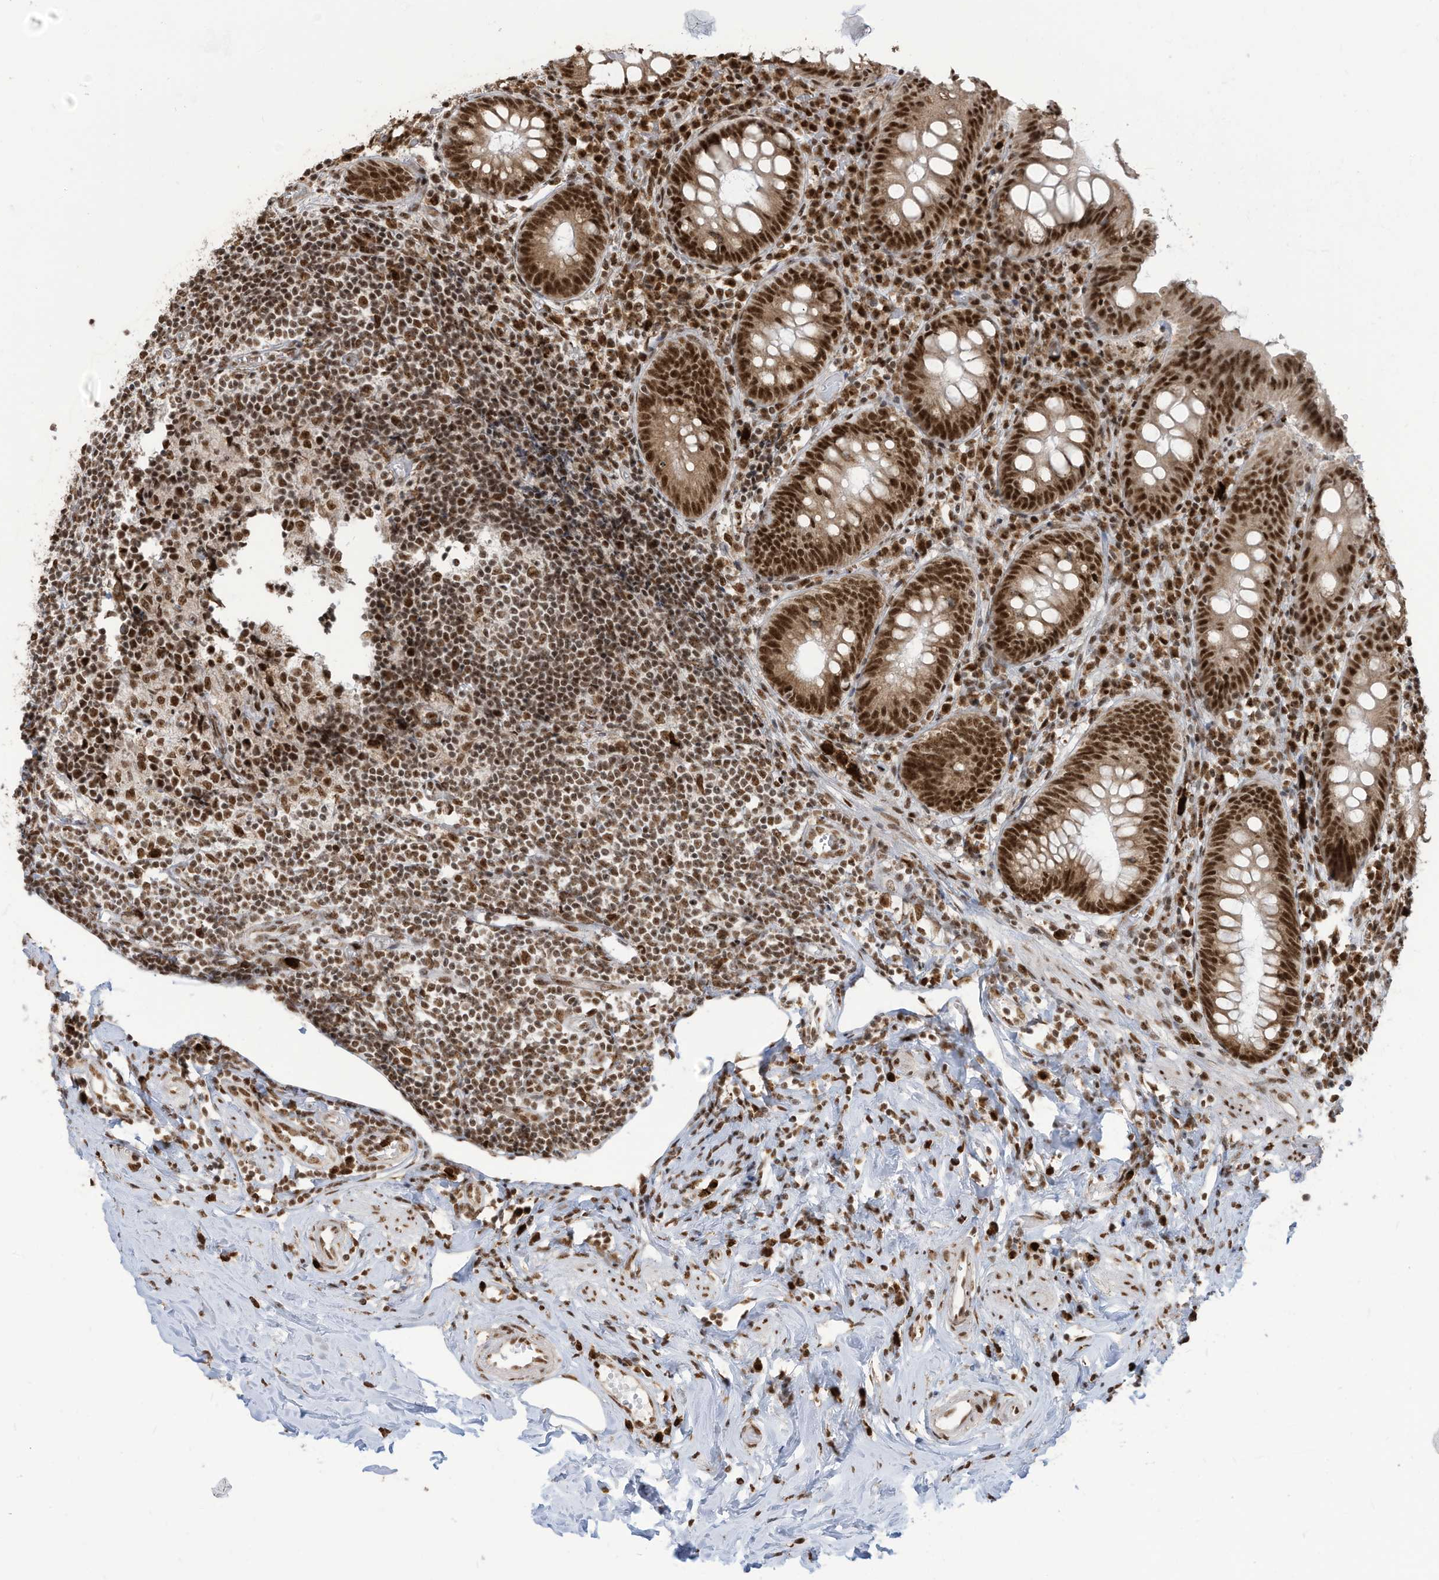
{"staining": {"intensity": "strong", "quantity": ">75%", "location": "cytoplasmic/membranous,nuclear"}, "tissue": "appendix", "cell_type": "Glandular cells", "image_type": "normal", "snomed": [{"axis": "morphology", "description": "Normal tissue, NOS"}, {"axis": "topography", "description": "Appendix"}], "caption": "Immunohistochemistry (IHC) (DAB) staining of normal human appendix reveals strong cytoplasmic/membranous,nuclear protein staining in approximately >75% of glandular cells.", "gene": "LBH", "patient": {"sex": "female", "age": 54}}